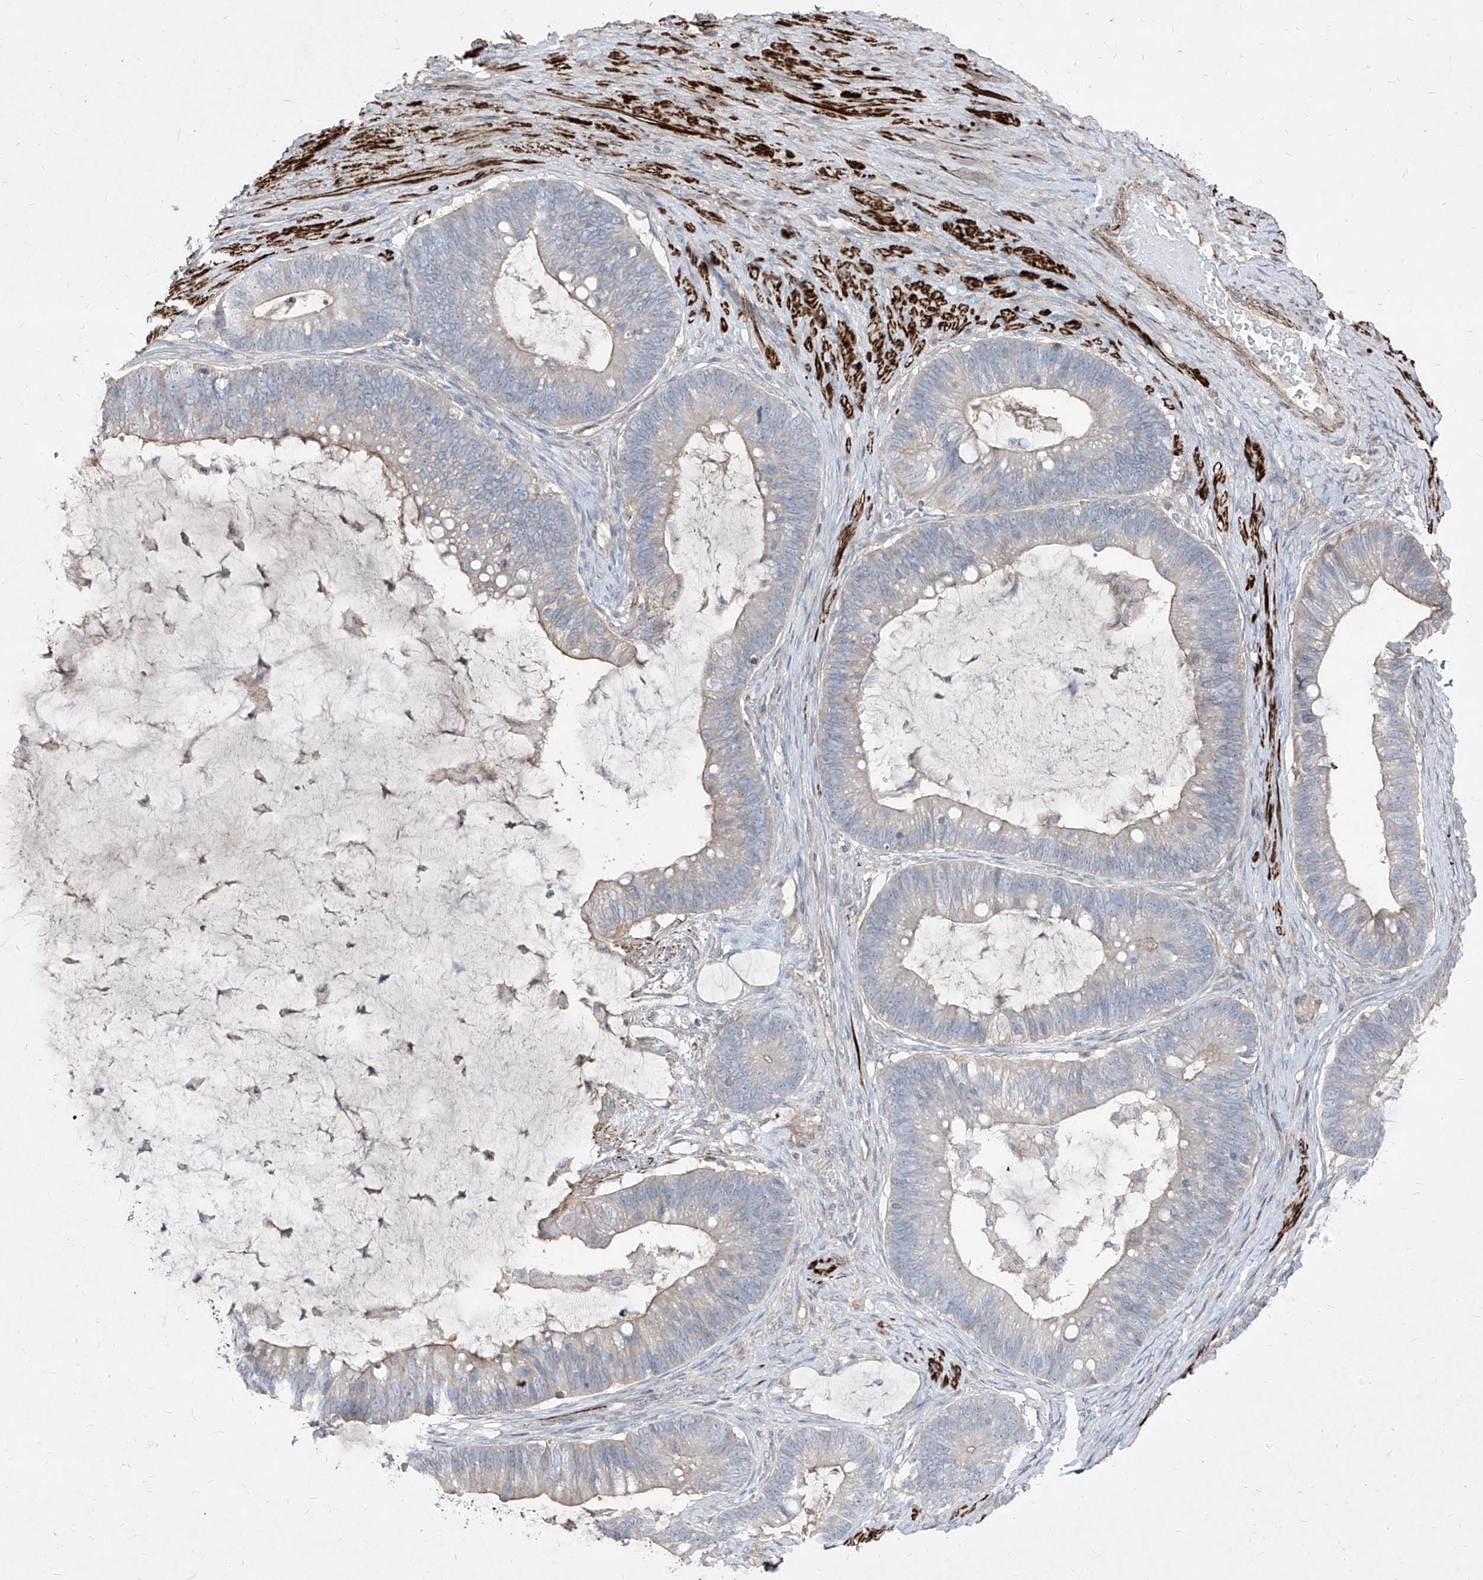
{"staining": {"intensity": "weak", "quantity": "25%-75%", "location": "cytoplasmic/membranous"}, "tissue": "ovarian cancer", "cell_type": "Tumor cells", "image_type": "cancer", "snomed": [{"axis": "morphology", "description": "Cystadenocarcinoma, mucinous, NOS"}, {"axis": "topography", "description": "Ovary"}], "caption": "IHC photomicrograph of human ovarian cancer stained for a protein (brown), which displays low levels of weak cytoplasmic/membranous positivity in approximately 25%-75% of tumor cells.", "gene": "UFD1", "patient": {"sex": "female", "age": 61}}